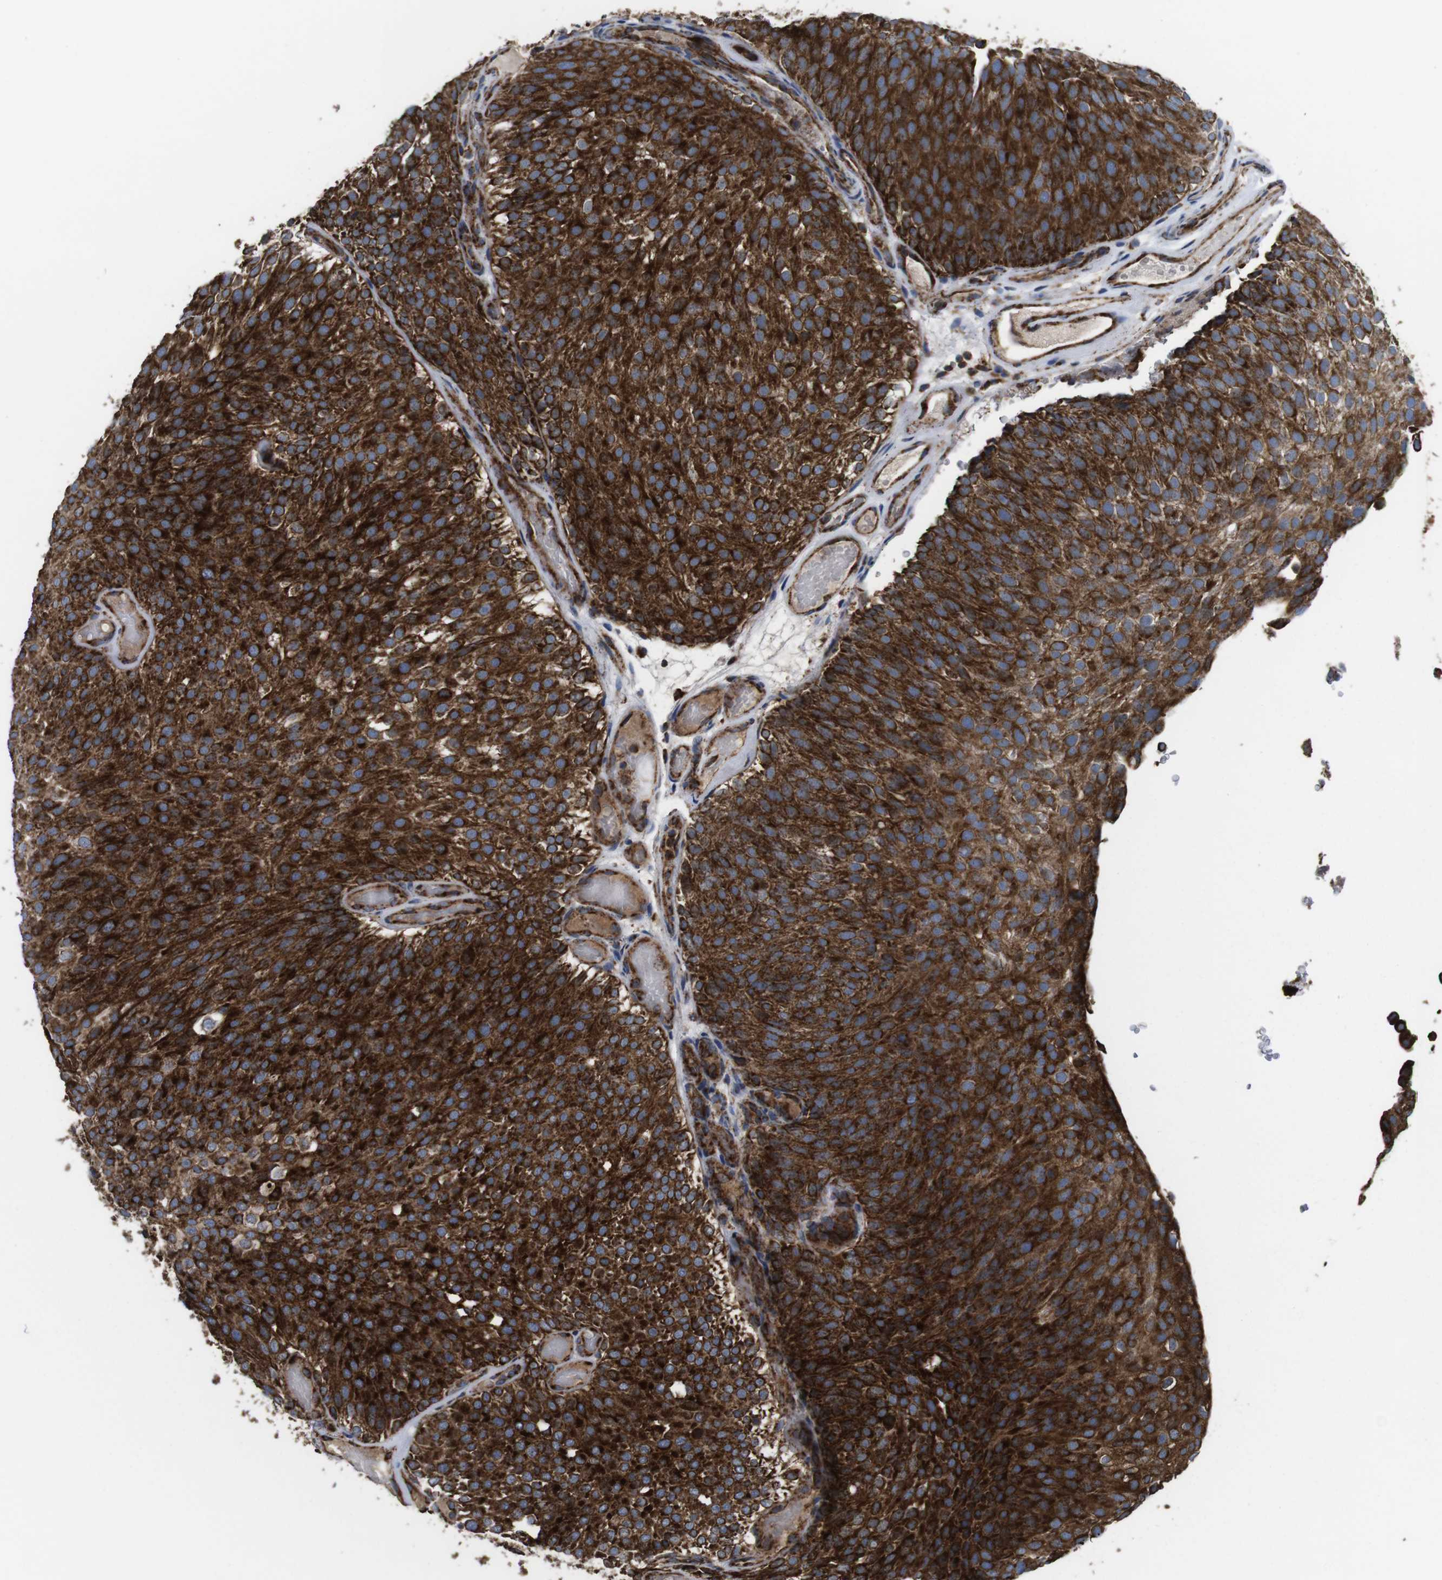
{"staining": {"intensity": "strong", "quantity": ">75%", "location": "cytoplasmic/membranous"}, "tissue": "urothelial cancer", "cell_type": "Tumor cells", "image_type": "cancer", "snomed": [{"axis": "morphology", "description": "Urothelial carcinoma, Low grade"}, {"axis": "topography", "description": "Urinary bladder"}], "caption": "Urothelial cancer was stained to show a protein in brown. There is high levels of strong cytoplasmic/membranous expression in approximately >75% of tumor cells. Nuclei are stained in blue.", "gene": "HK1", "patient": {"sex": "male", "age": 78}}